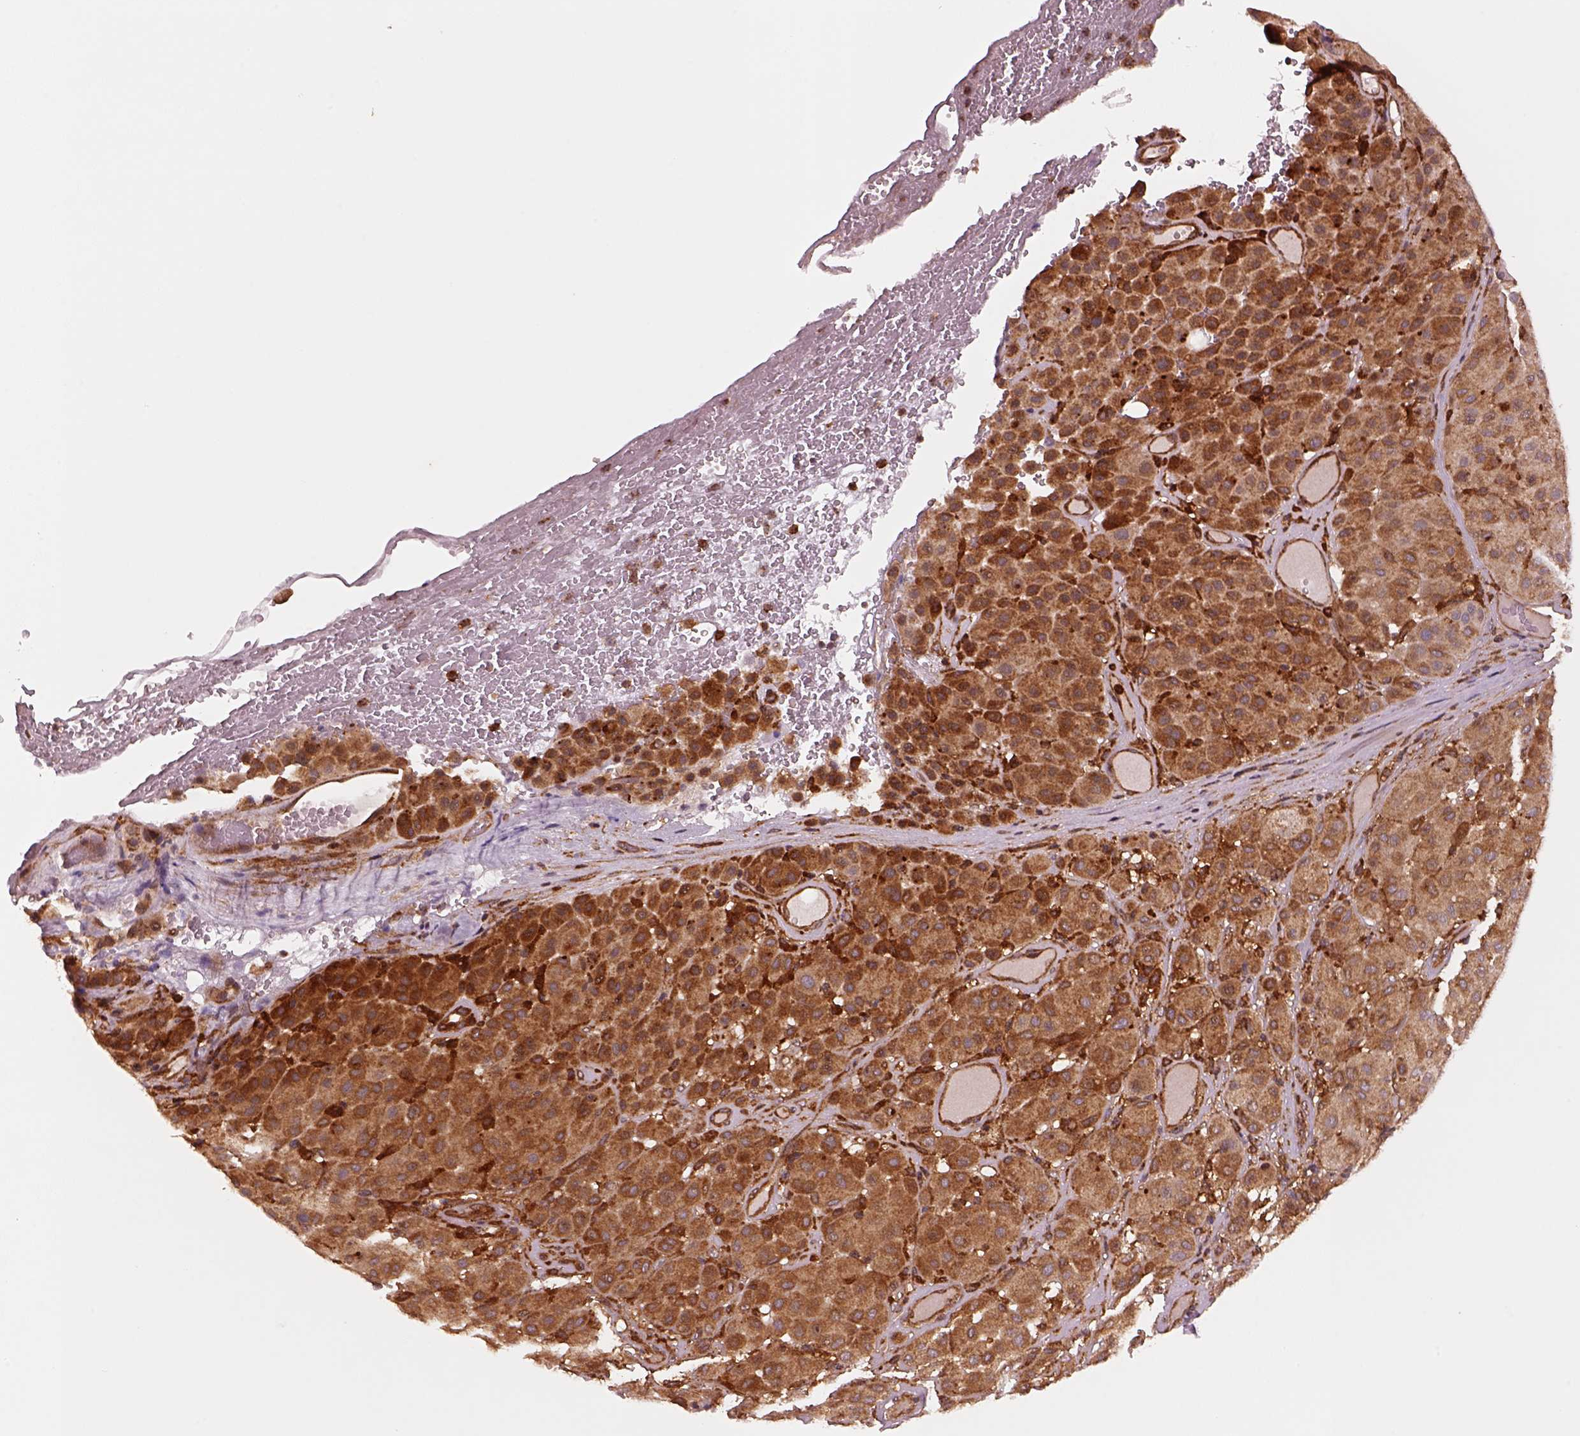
{"staining": {"intensity": "strong", "quantity": "25%-75%", "location": "cytoplasmic/membranous"}, "tissue": "melanoma", "cell_type": "Tumor cells", "image_type": "cancer", "snomed": [{"axis": "morphology", "description": "Malignant melanoma, Metastatic site"}, {"axis": "topography", "description": "Smooth muscle"}], "caption": "An image showing strong cytoplasmic/membranous staining in approximately 25%-75% of tumor cells in malignant melanoma (metastatic site), as visualized by brown immunohistochemical staining.", "gene": "WASHC2A", "patient": {"sex": "male", "age": 41}}